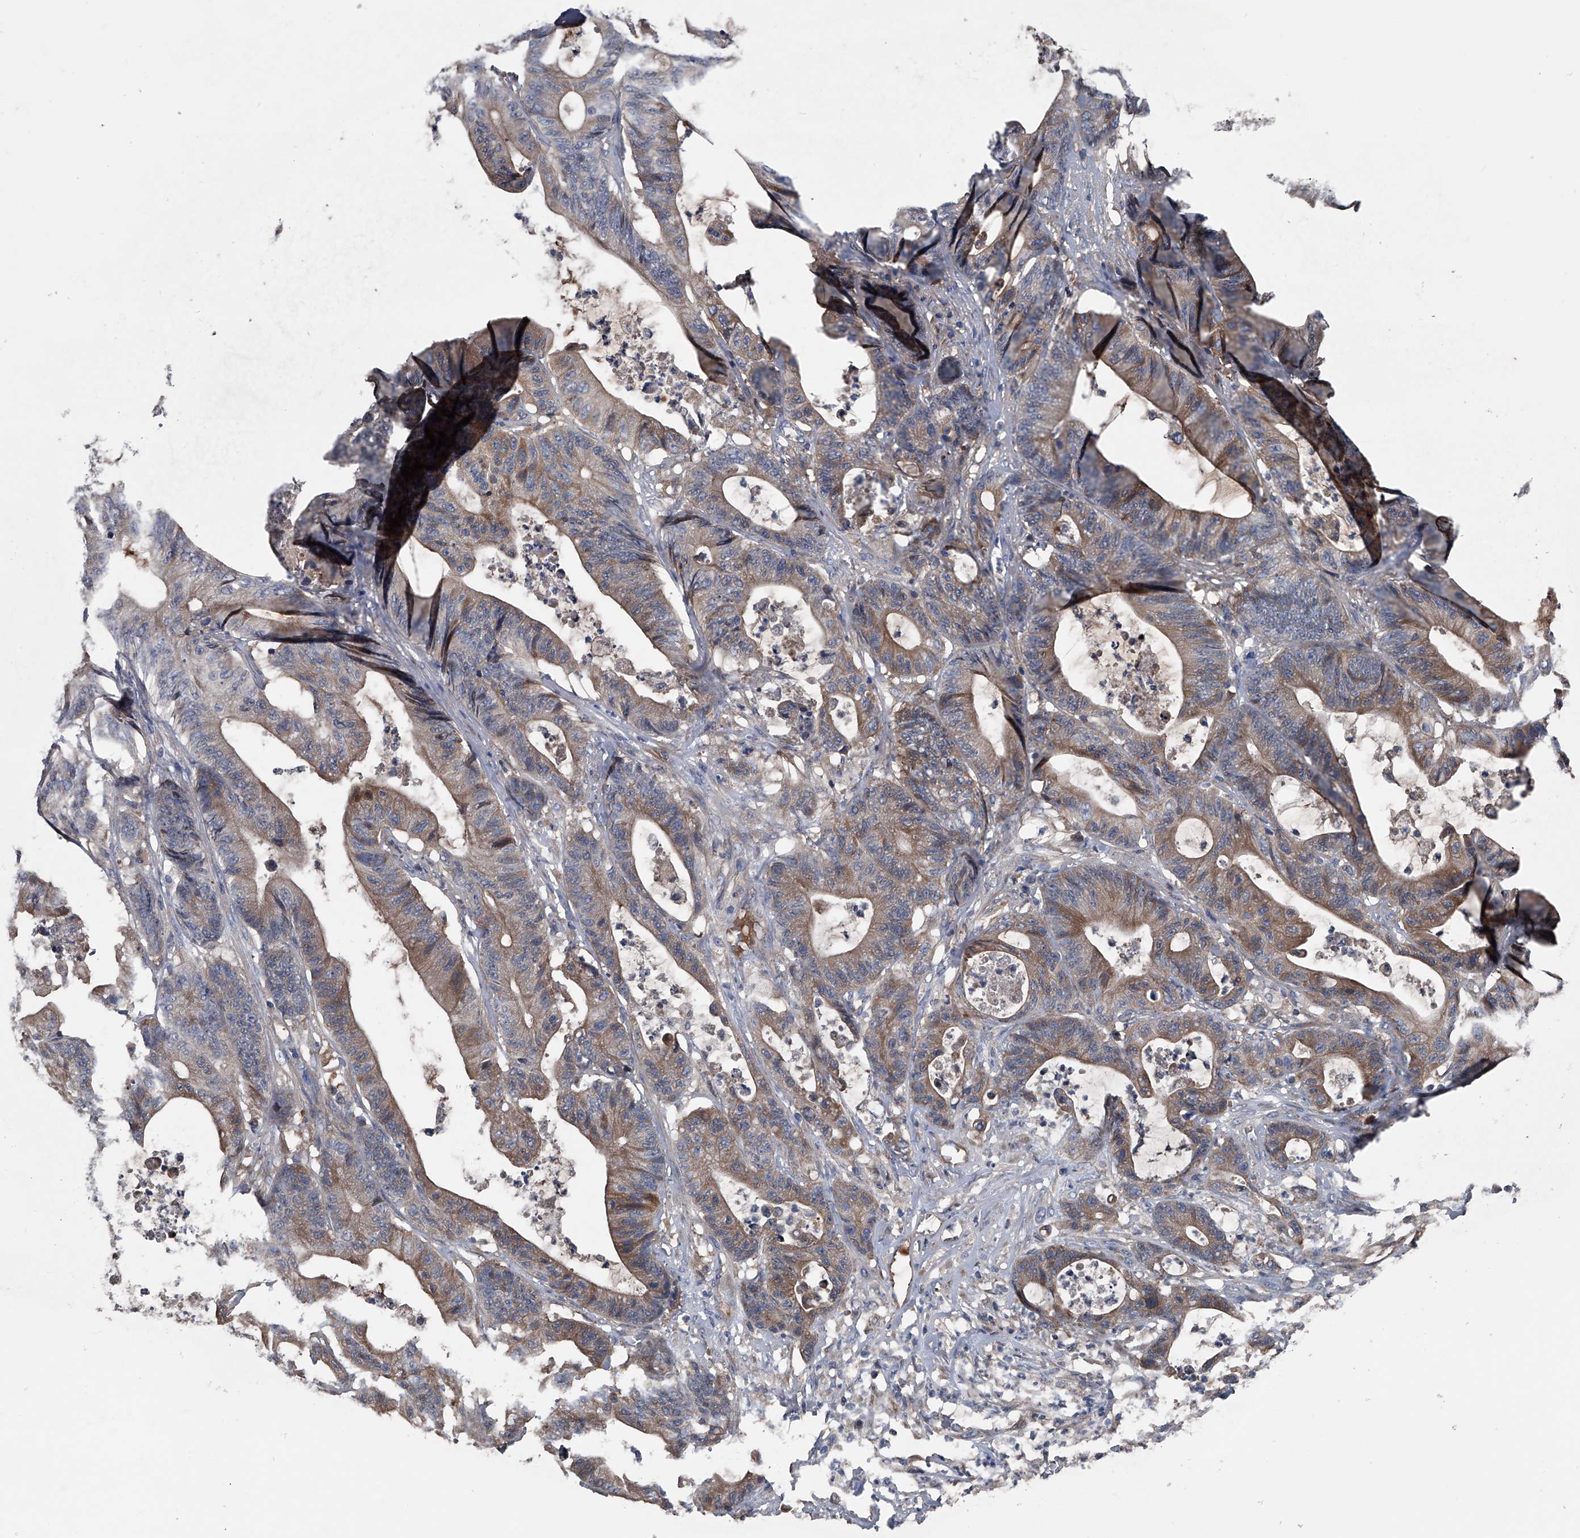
{"staining": {"intensity": "moderate", "quantity": ">75%", "location": "cytoplasmic/membranous"}, "tissue": "colorectal cancer", "cell_type": "Tumor cells", "image_type": "cancer", "snomed": [{"axis": "morphology", "description": "Adenocarcinoma, NOS"}, {"axis": "topography", "description": "Colon"}], "caption": "A histopathology image showing moderate cytoplasmic/membranous positivity in approximately >75% of tumor cells in adenocarcinoma (colorectal), as visualized by brown immunohistochemical staining.", "gene": "KIF13A", "patient": {"sex": "female", "age": 84}}